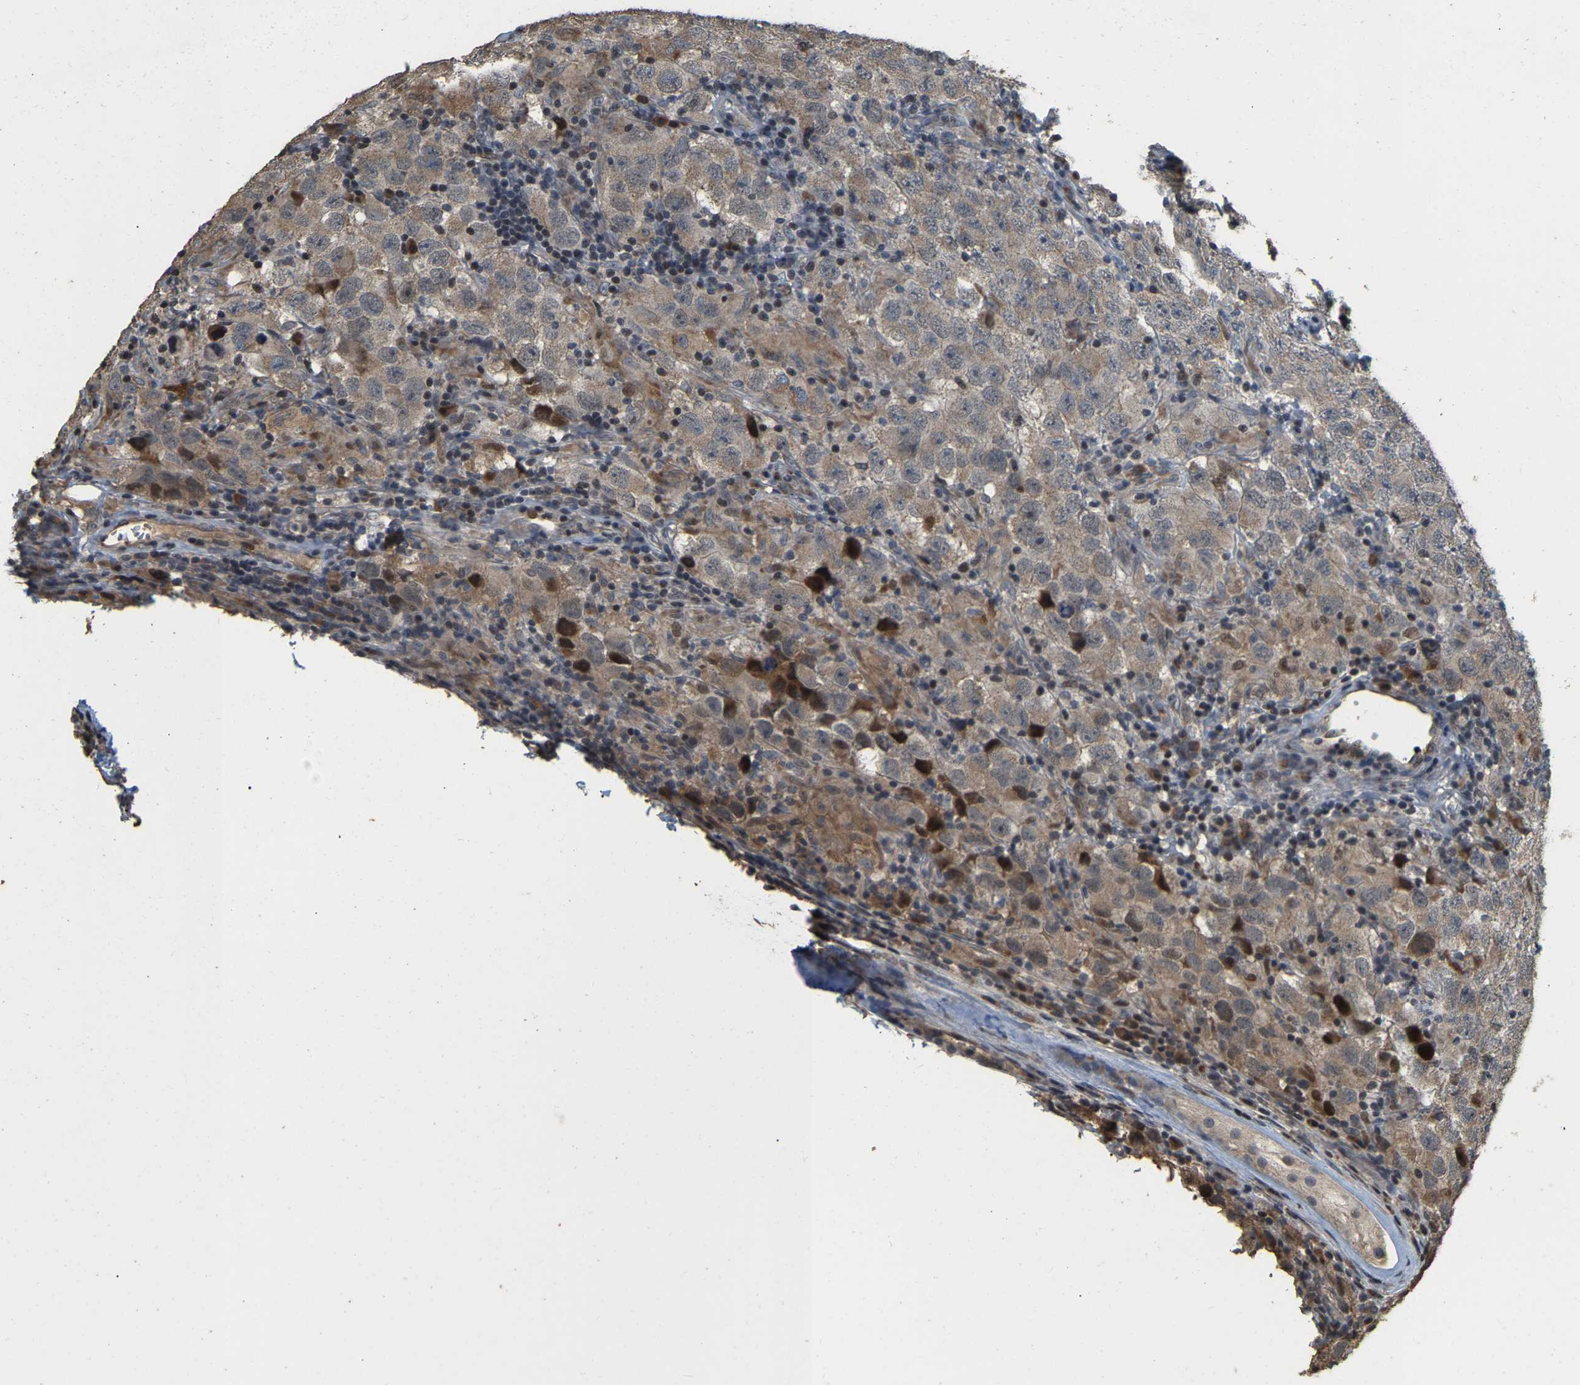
{"staining": {"intensity": "weak", "quantity": ">75%", "location": "cytoplasmic/membranous"}, "tissue": "testis cancer", "cell_type": "Tumor cells", "image_type": "cancer", "snomed": [{"axis": "morphology", "description": "Carcinoma, Embryonal, NOS"}, {"axis": "topography", "description": "Testis"}], "caption": "An IHC photomicrograph of tumor tissue is shown. Protein staining in brown shows weak cytoplasmic/membranous positivity in testis cancer (embryonal carcinoma) within tumor cells.", "gene": "NCS1", "patient": {"sex": "male", "age": 21}}